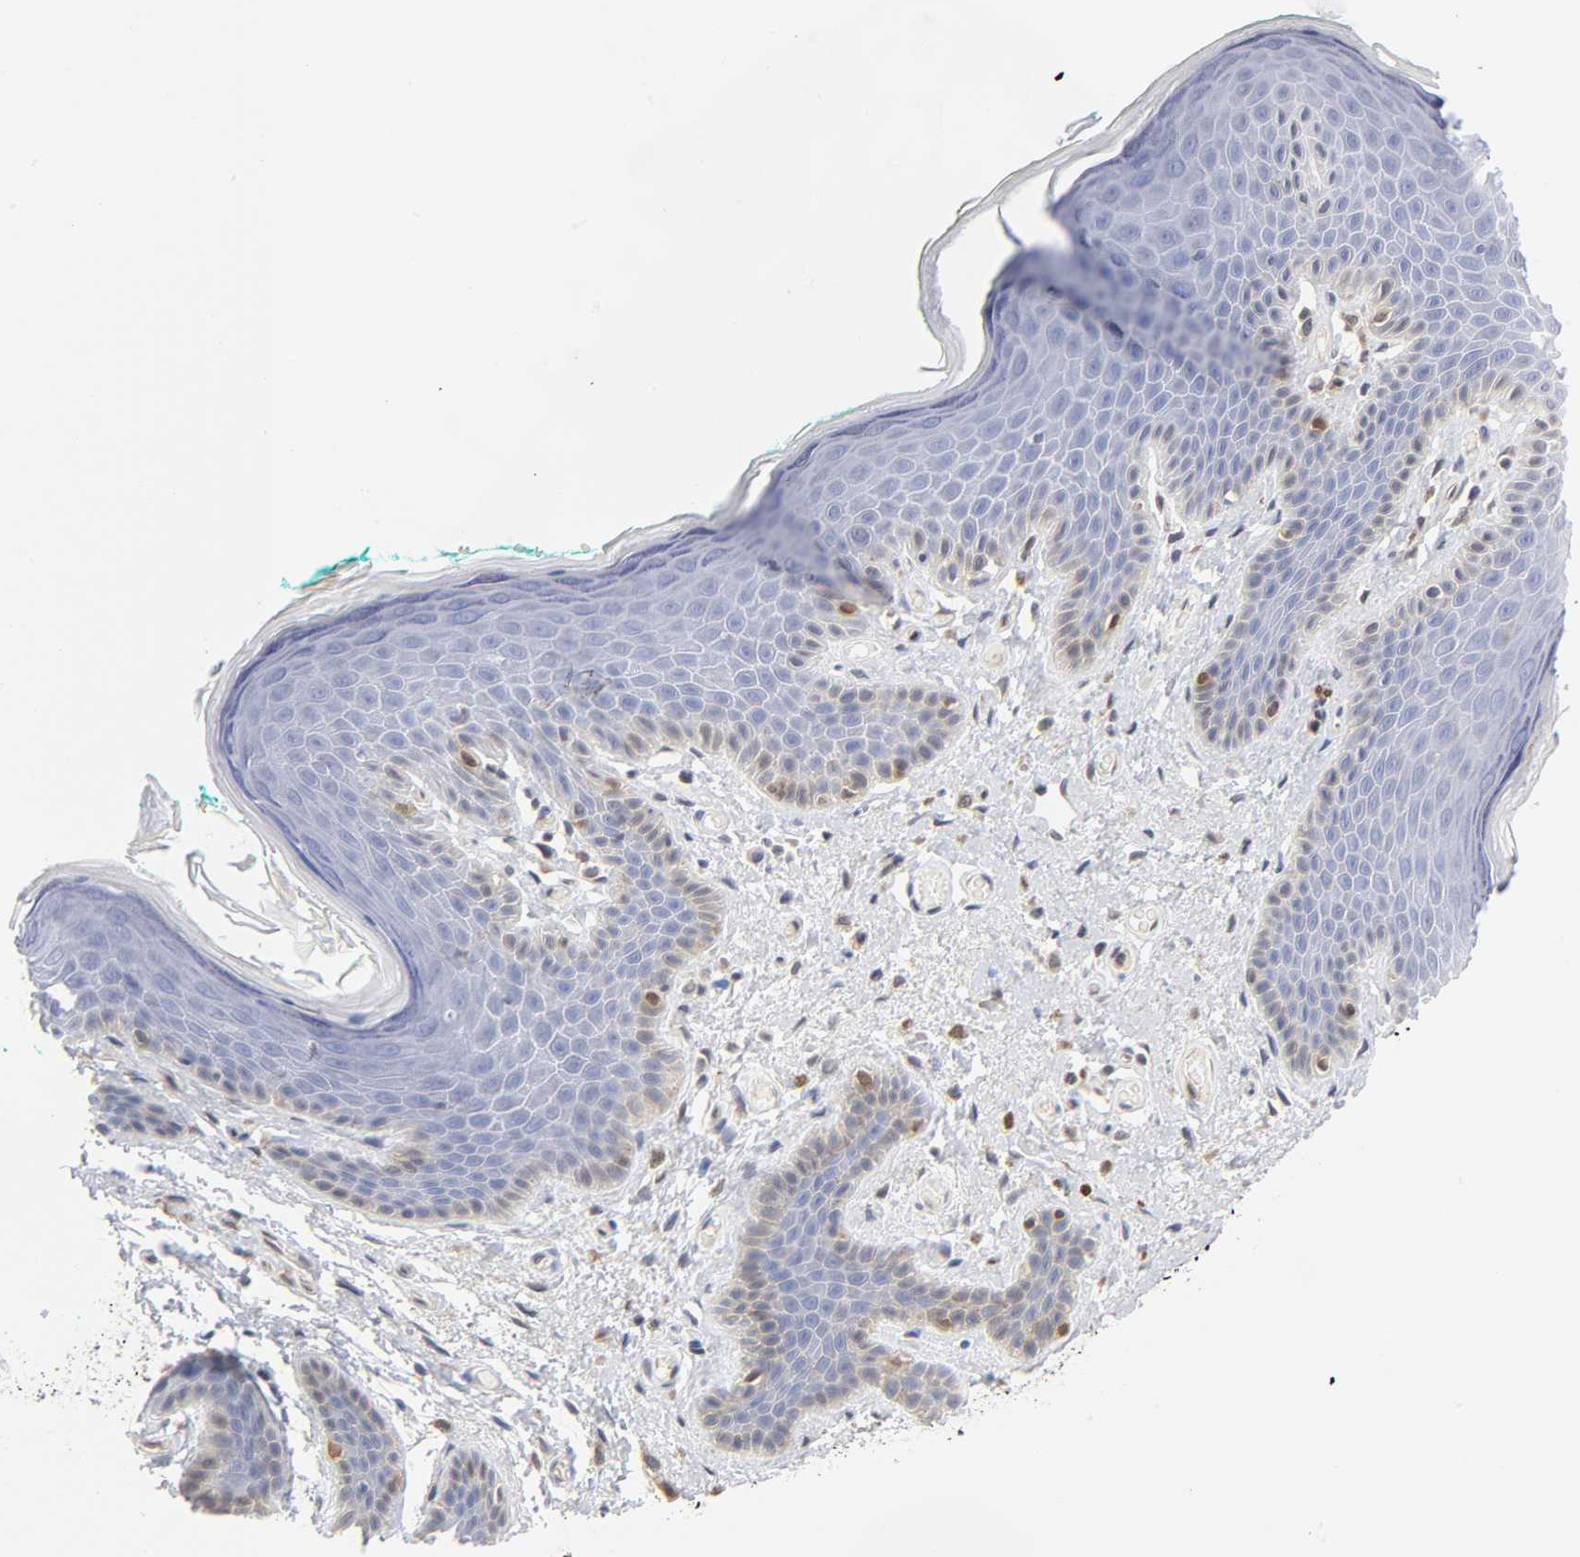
{"staining": {"intensity": "moderate", "quantity": "<25%", "location": "cytoplasmic/membranous"}, "tissue": "skin", "cell_type": "Epidermal cells", "image_type": "normal", "snomed": [{"axis": "morphology", "description": "Normal tissue, NOS"}, {"axis": "topography", "description": "Anal"}], "caption": "Brown immunohistochemical staining in benign skin exhibits moderate cytoplasmic/membranous expression in approximately <25% of epidermal cells. (Stains: DAB in brown, nuclei in blue, Microscopy: brightfield microscopy at high magnification).", "gene": "DFFB", "patient": {"sex": "male", "age": 74}}